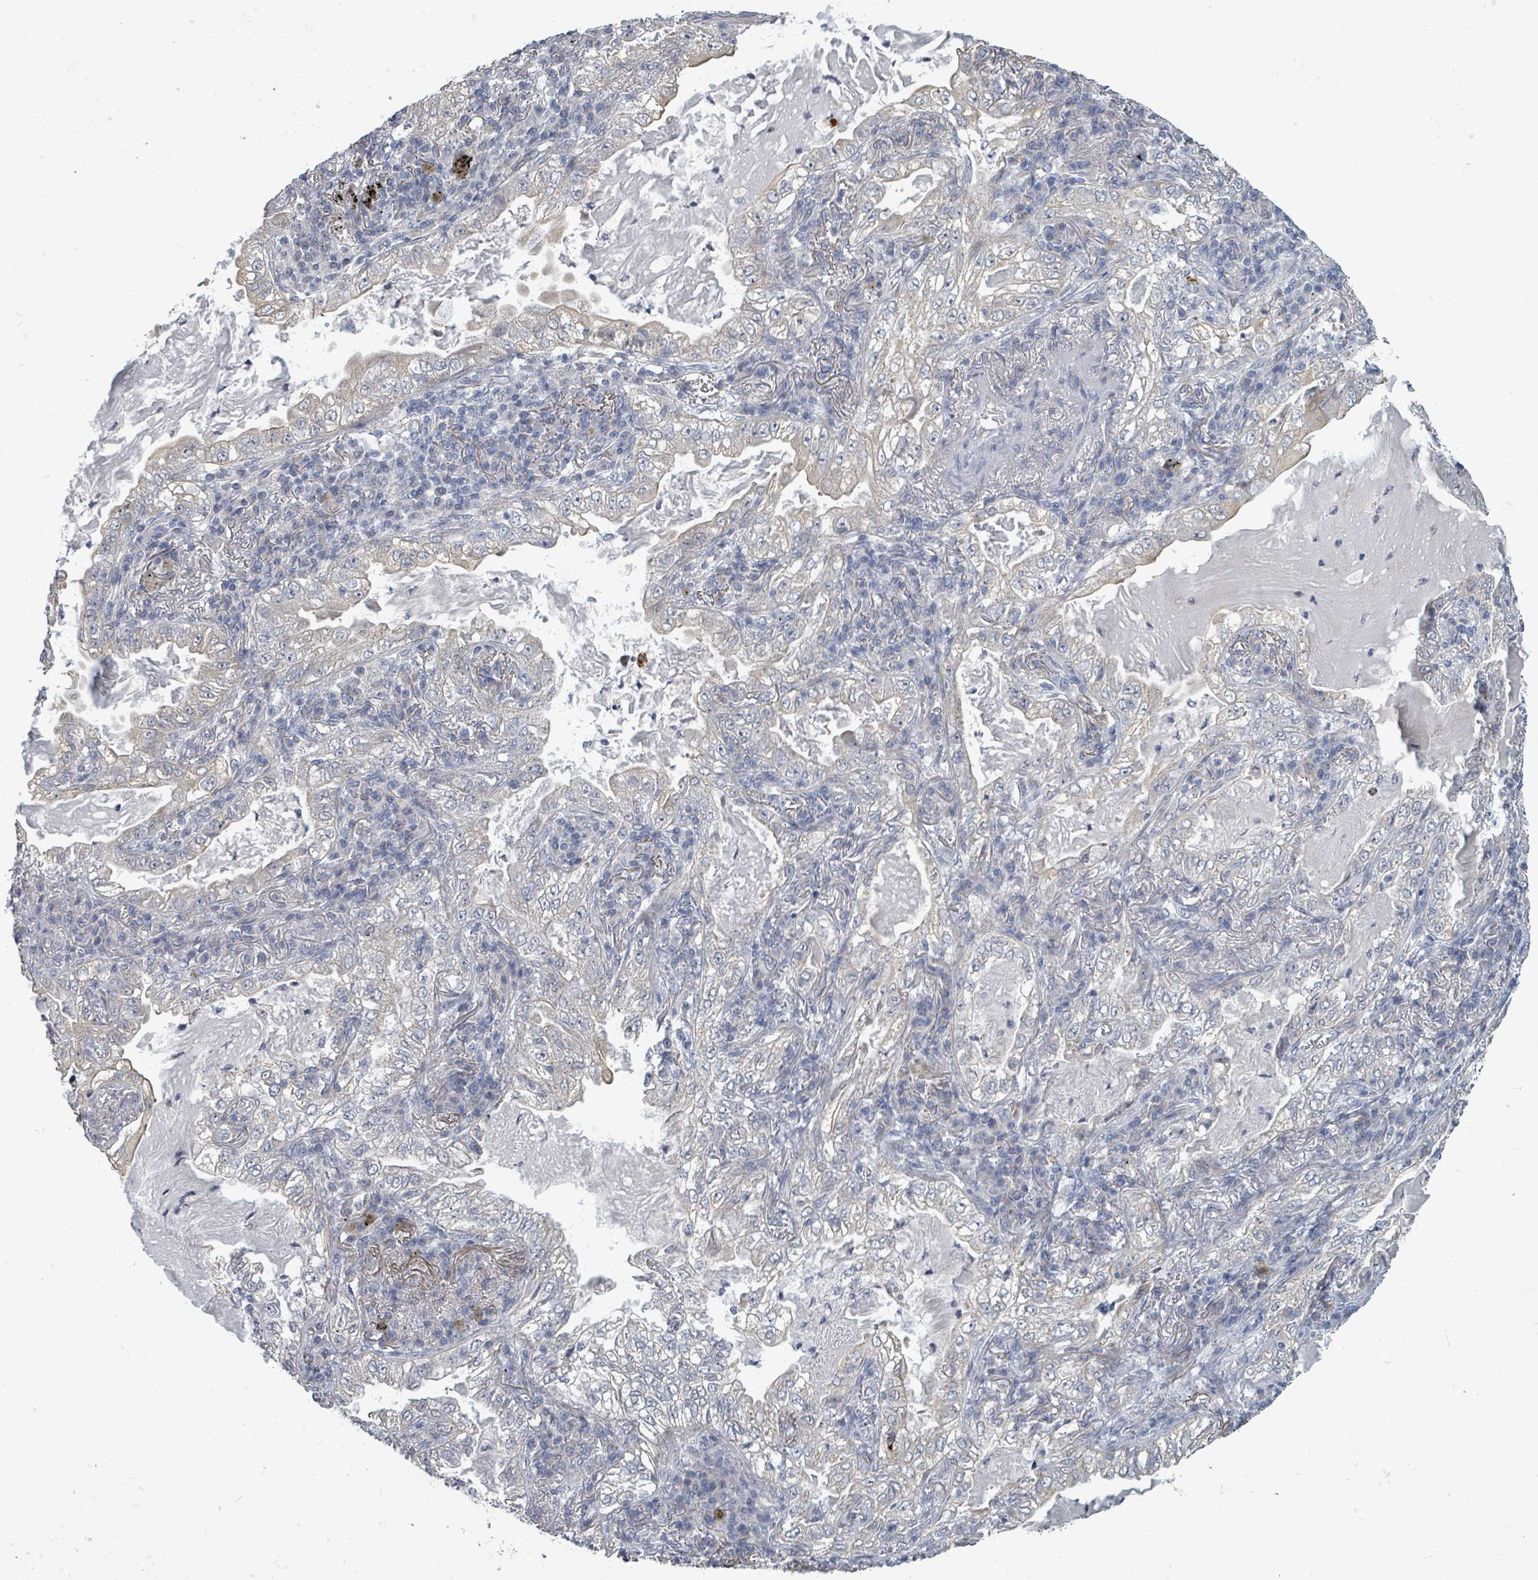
{"staining": {"intensity": "negative", "quantity": "none", "location": "none"}, "tissue": "lung cancer", "cell_type": "Tumor cells", "image_type": "cancer", "snomed": [{"axis": "morphology", "description": "Adenocarcinoma, NOS"}, {"axis": "topography", "description": "Lung"}], "caption": "IHC of human adenocarcinoma (lung) demonstrates no positivity in tumor cells. (Immunohistochemistry (ihc), brightfield microscopy, high magnification).", "gene": "ASB12", "patient": {"sex": "female", "age": 73}}